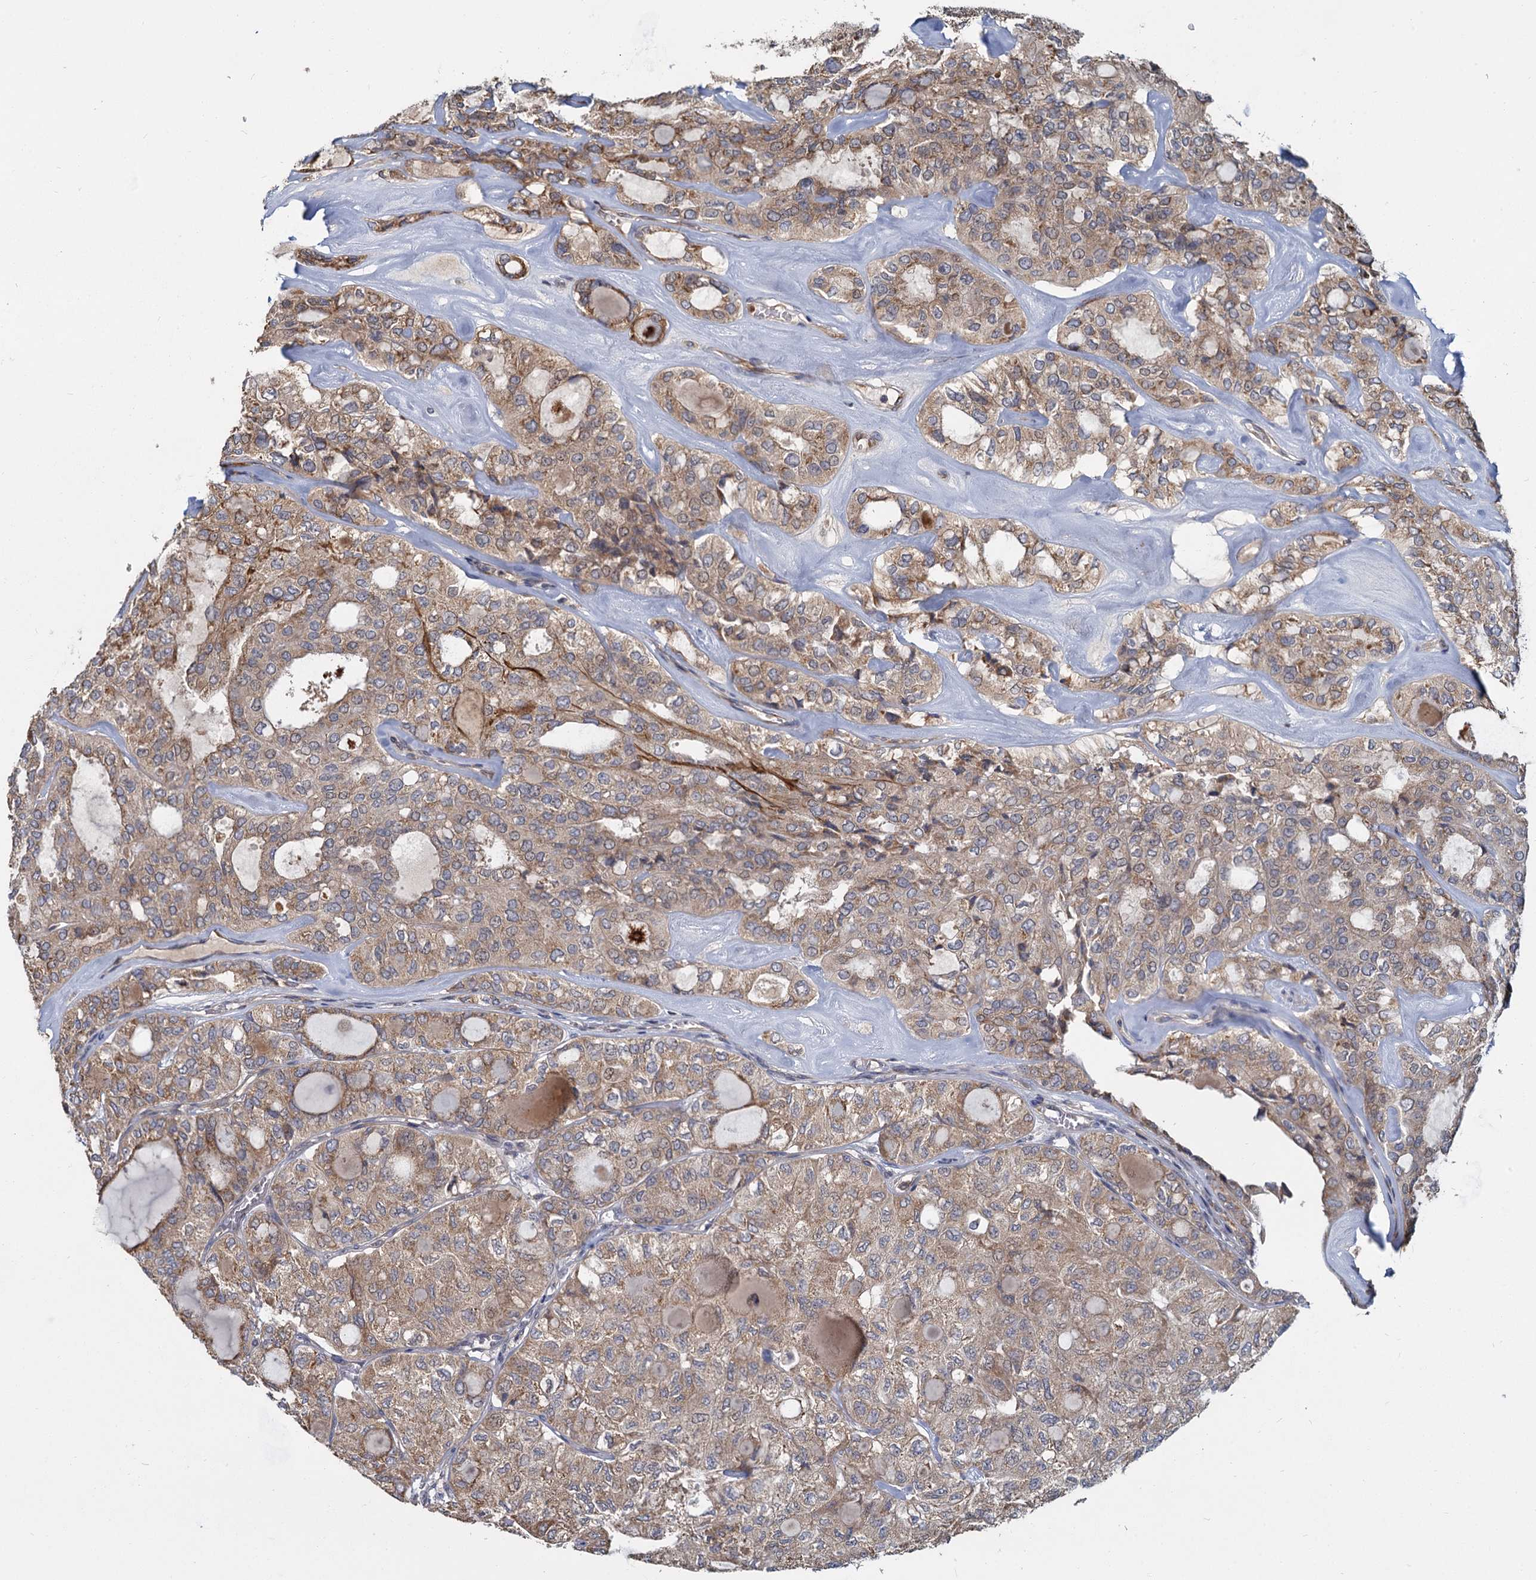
{"staining": {"intensity": "moderate", "quantity": ">75%", "location": "cytoplasmic/membranous"}, "tissue": "thyroid cancer", "cell_type": "Tumor cells", "image_type": "cancer", "snomed": [{"axis": "morphology", "description": "Follicular adenoma carcinoma, NOS"}, {"axis": "topography", "description": "Thyroid gland"}], "caption": "Immunohistochemistry (DAB (3,3'-diaminobenzidine)) staining of thyroid follicular adenoma carcinoma reveals moderate cytoplasmic/membranous protein expression in approximately >75% of tumor cells. Nuclei are stained in blue.", "gene": "LRRC51", "patient": {"sex": "male", "age": 75}}